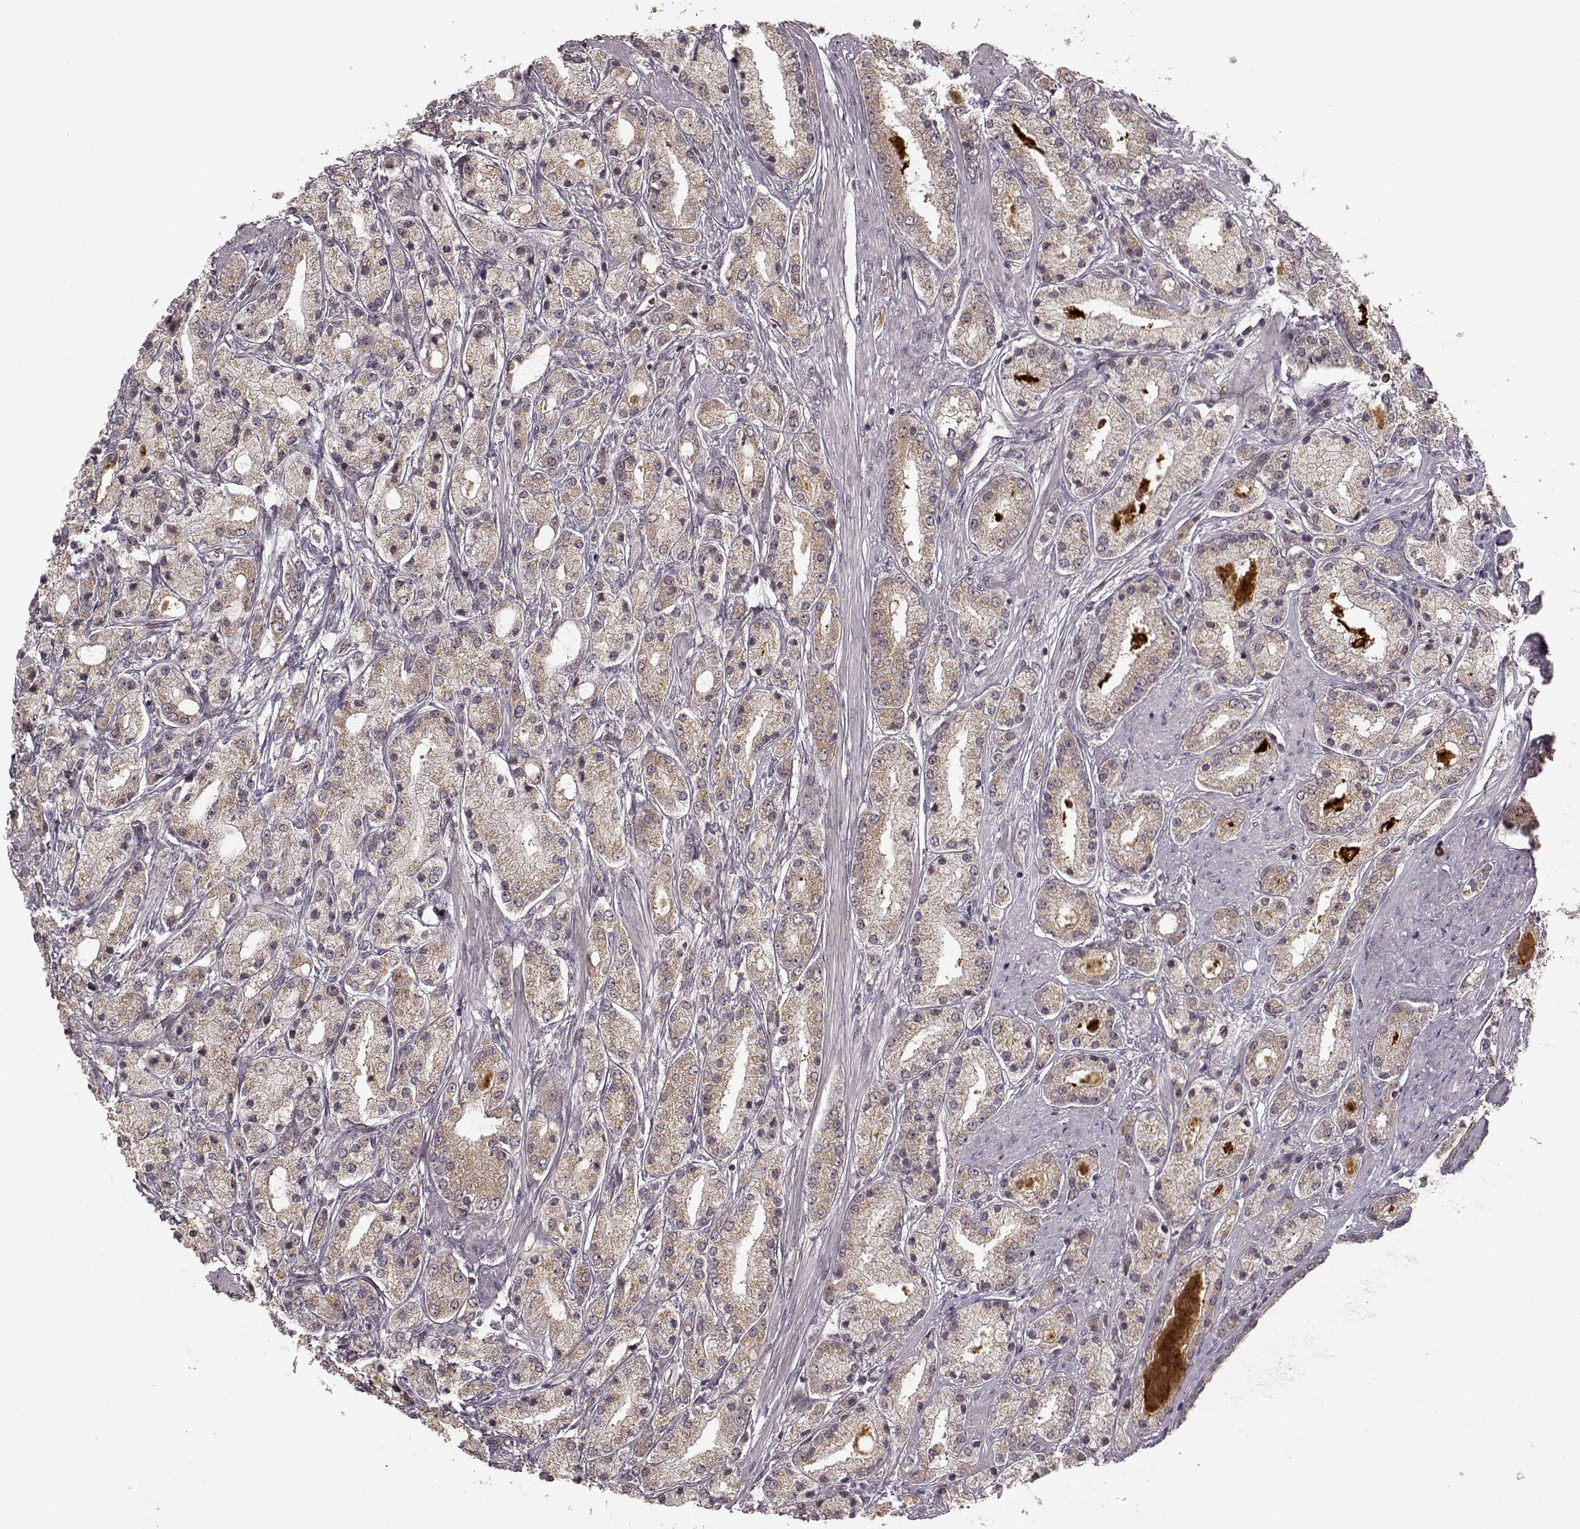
{"staining": {"intensity": "weak", "quantity": ">75%", "location": "cytoplasmic/membranous"}, "tissue": "prostate cancer", "cell_type": "Tumor cells", "image_type": "cancer", "snomed": [{"axis": "morphology", "description": "Adenocarcinoma, High grade"}, {"axis": "topography", "description": "Prostate"}], "caption": "Prostate adenocarcinoma (high-grade) tissue reveals weak cytoplasmic/membranous expression in about >75% of tumor cells", "gene": "SLC12A9", "patient": {"sex": "male", "age": 67}}